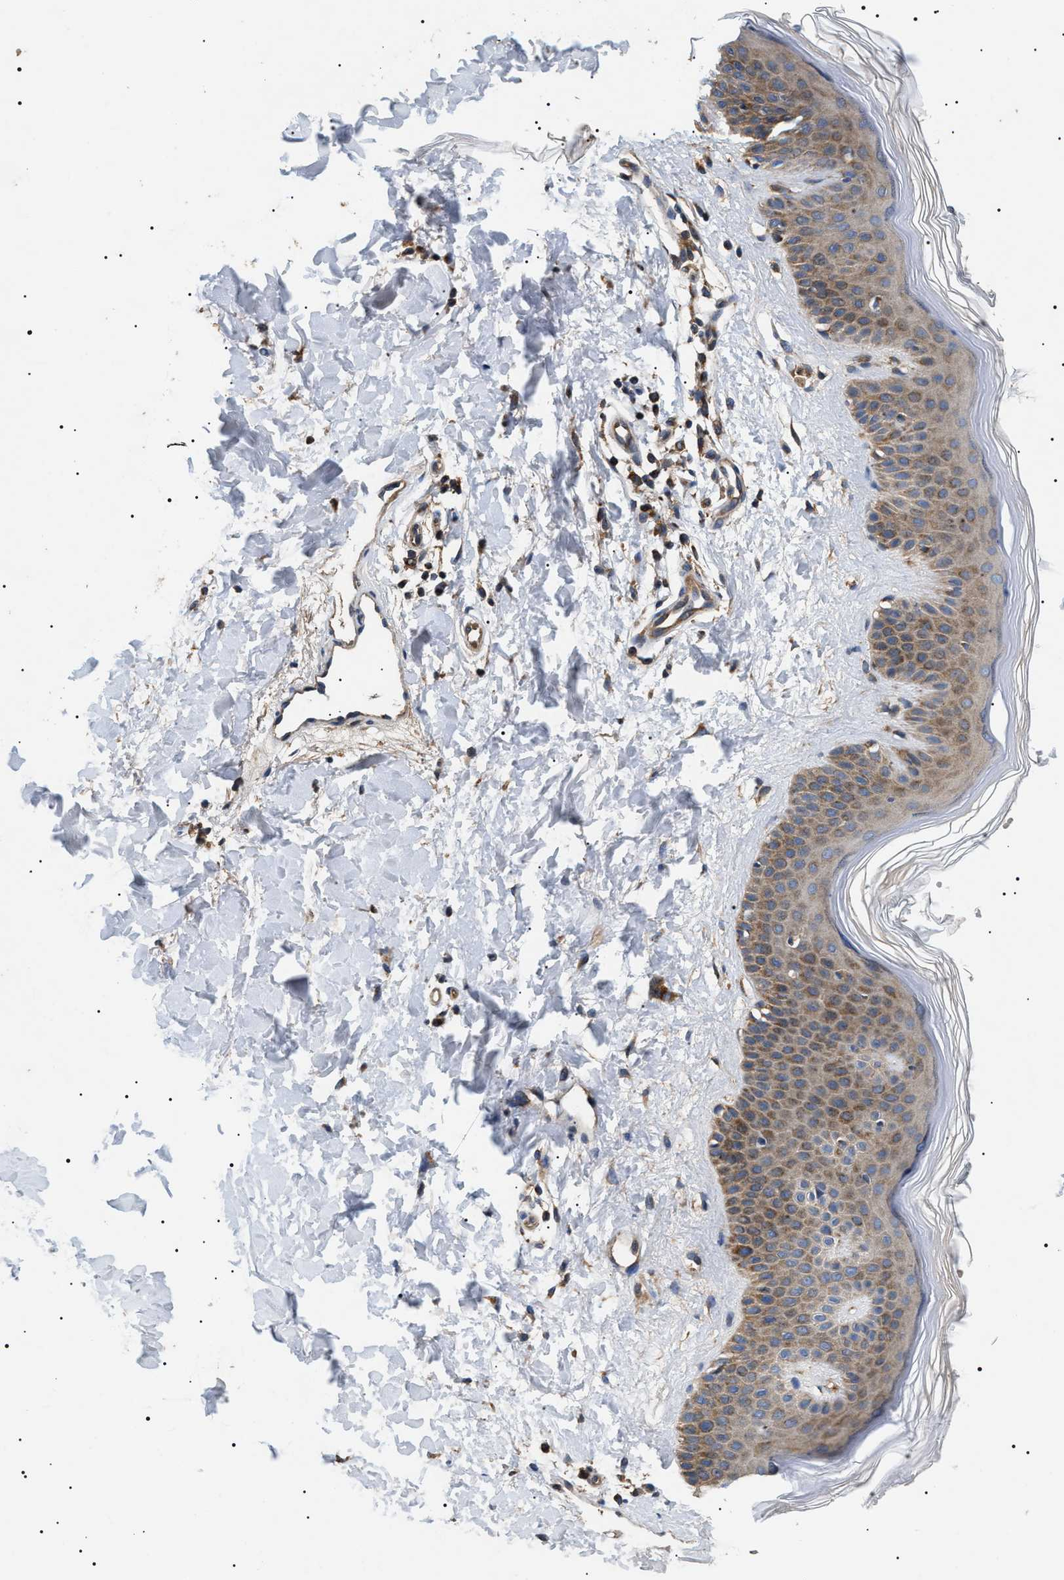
{"staining": {"intensity": "moderate", "quantity": ">75%", "location": "cytoplasmic/membranous"}, "tissue": "skin", "cell_type": "Fibroblasts", "image_type": "normal", "snomed": [{"axis": "morphology", "description": "Normal tissue, NOS"}, {"axis": "morphology", "description": "Malignant melanoma, Metastatic site"}, {"axis": "topography", "description": "Skin"}], "caption": "Approximately >75% of fibroblasts in unremarkable human skin demonstrate moderate cytoplasmic/membranous protein positivity as visualized by brown immunohistochemical staining.", "gene": "OXSM", "patient": {"sex": "male", "age": 41}}